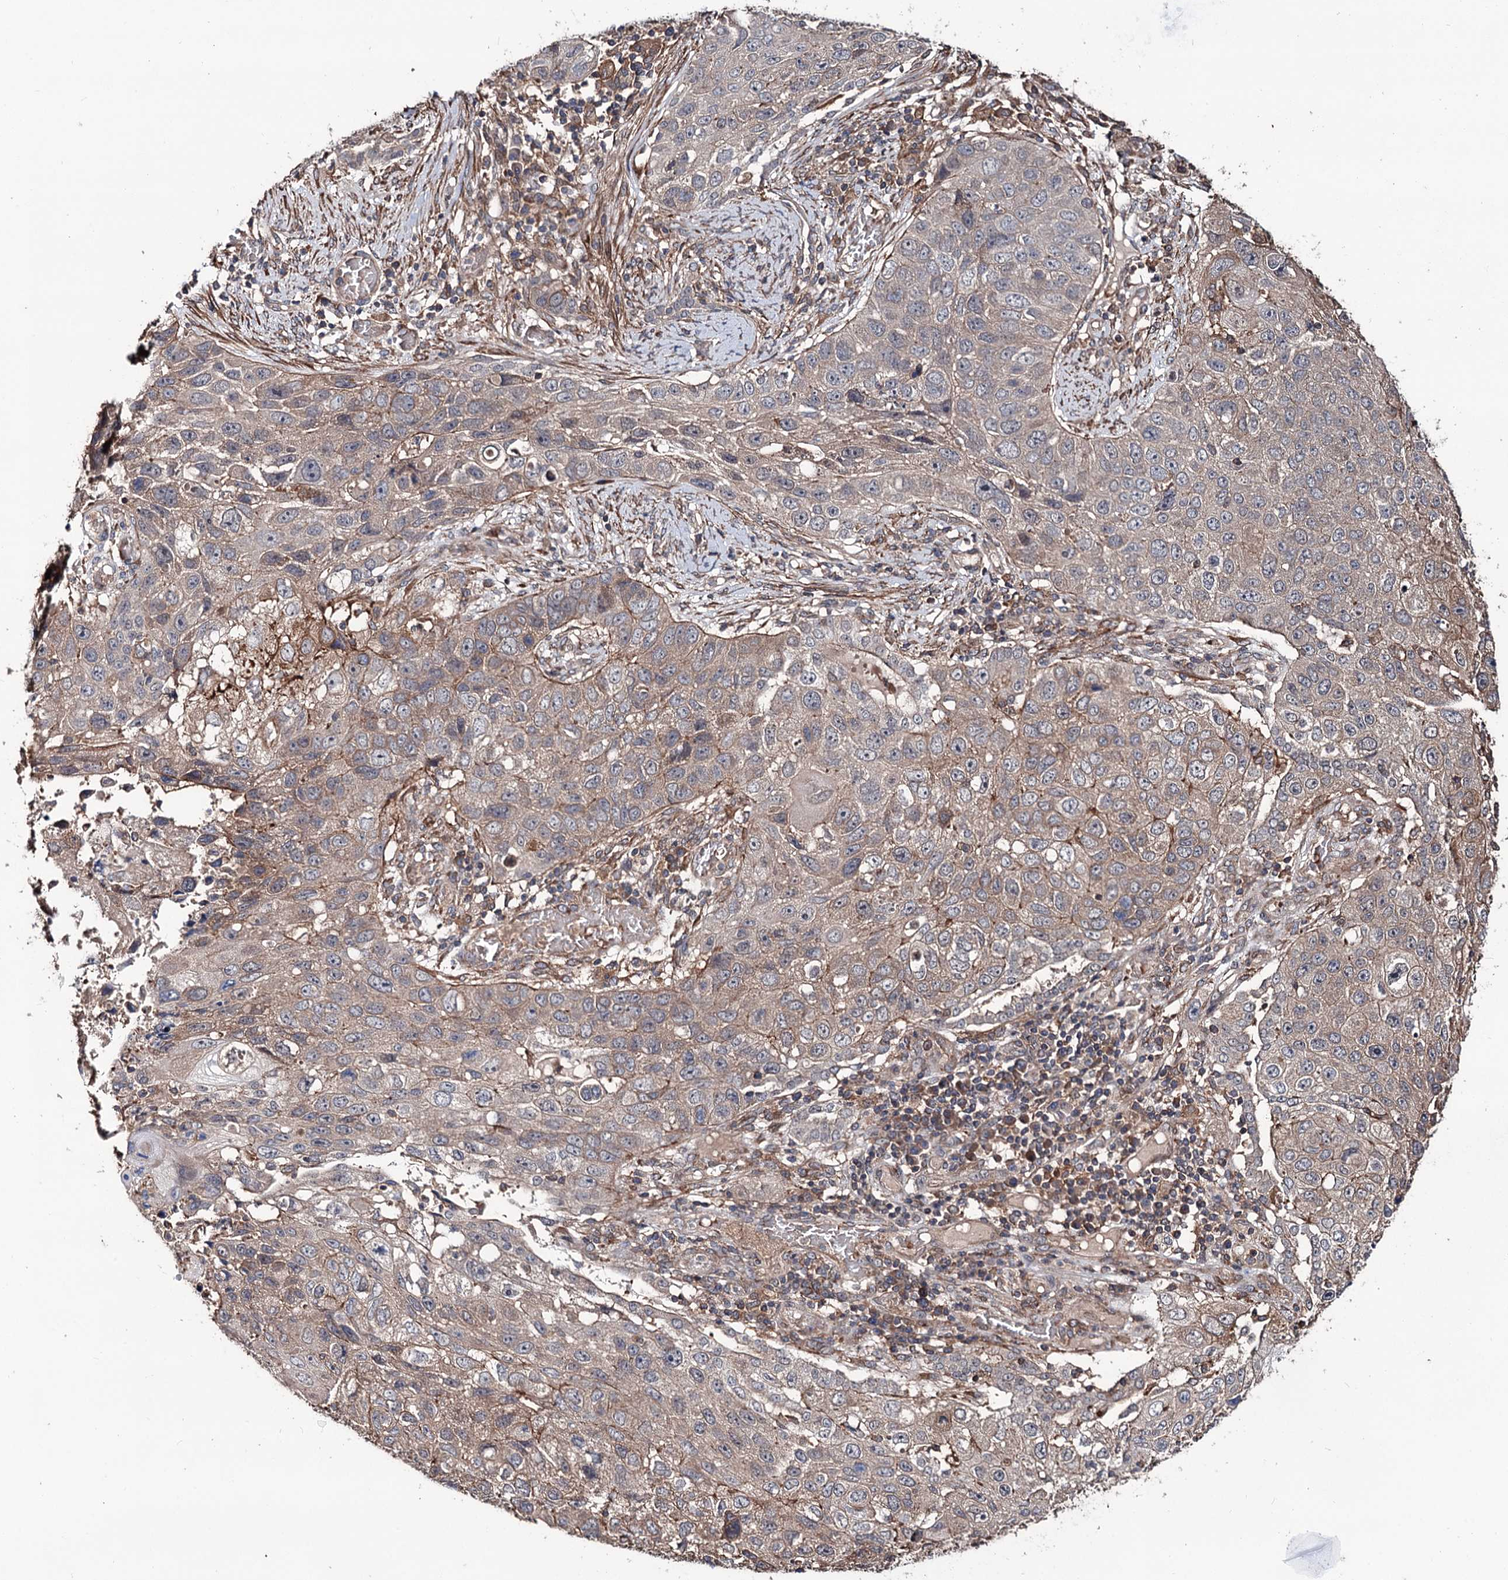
{"staining": {"intensity": "weak", "quantity": "25%-75%", "location": "cytoplasmic/membranous"}, "tissue": "lung cancer", "cell_type": "Tumor cells", "image_type": "cancer", "snomed": [{"axis": "morphology", "description": "Squamous cell carcinoma, NOS"}, {"axis": "topography", "description": "Lung"}], "caption": "Protein staining exhibits weak cytoplasmic/membranous staining in approximately 25%-75% of tumor cells in lung cancer (squamous cell carcinoma). (DAB IHC with brightfield microscopy, high magnification).", "gene": "GRIP1", "patient": {"sex": "male", "age": 61}}